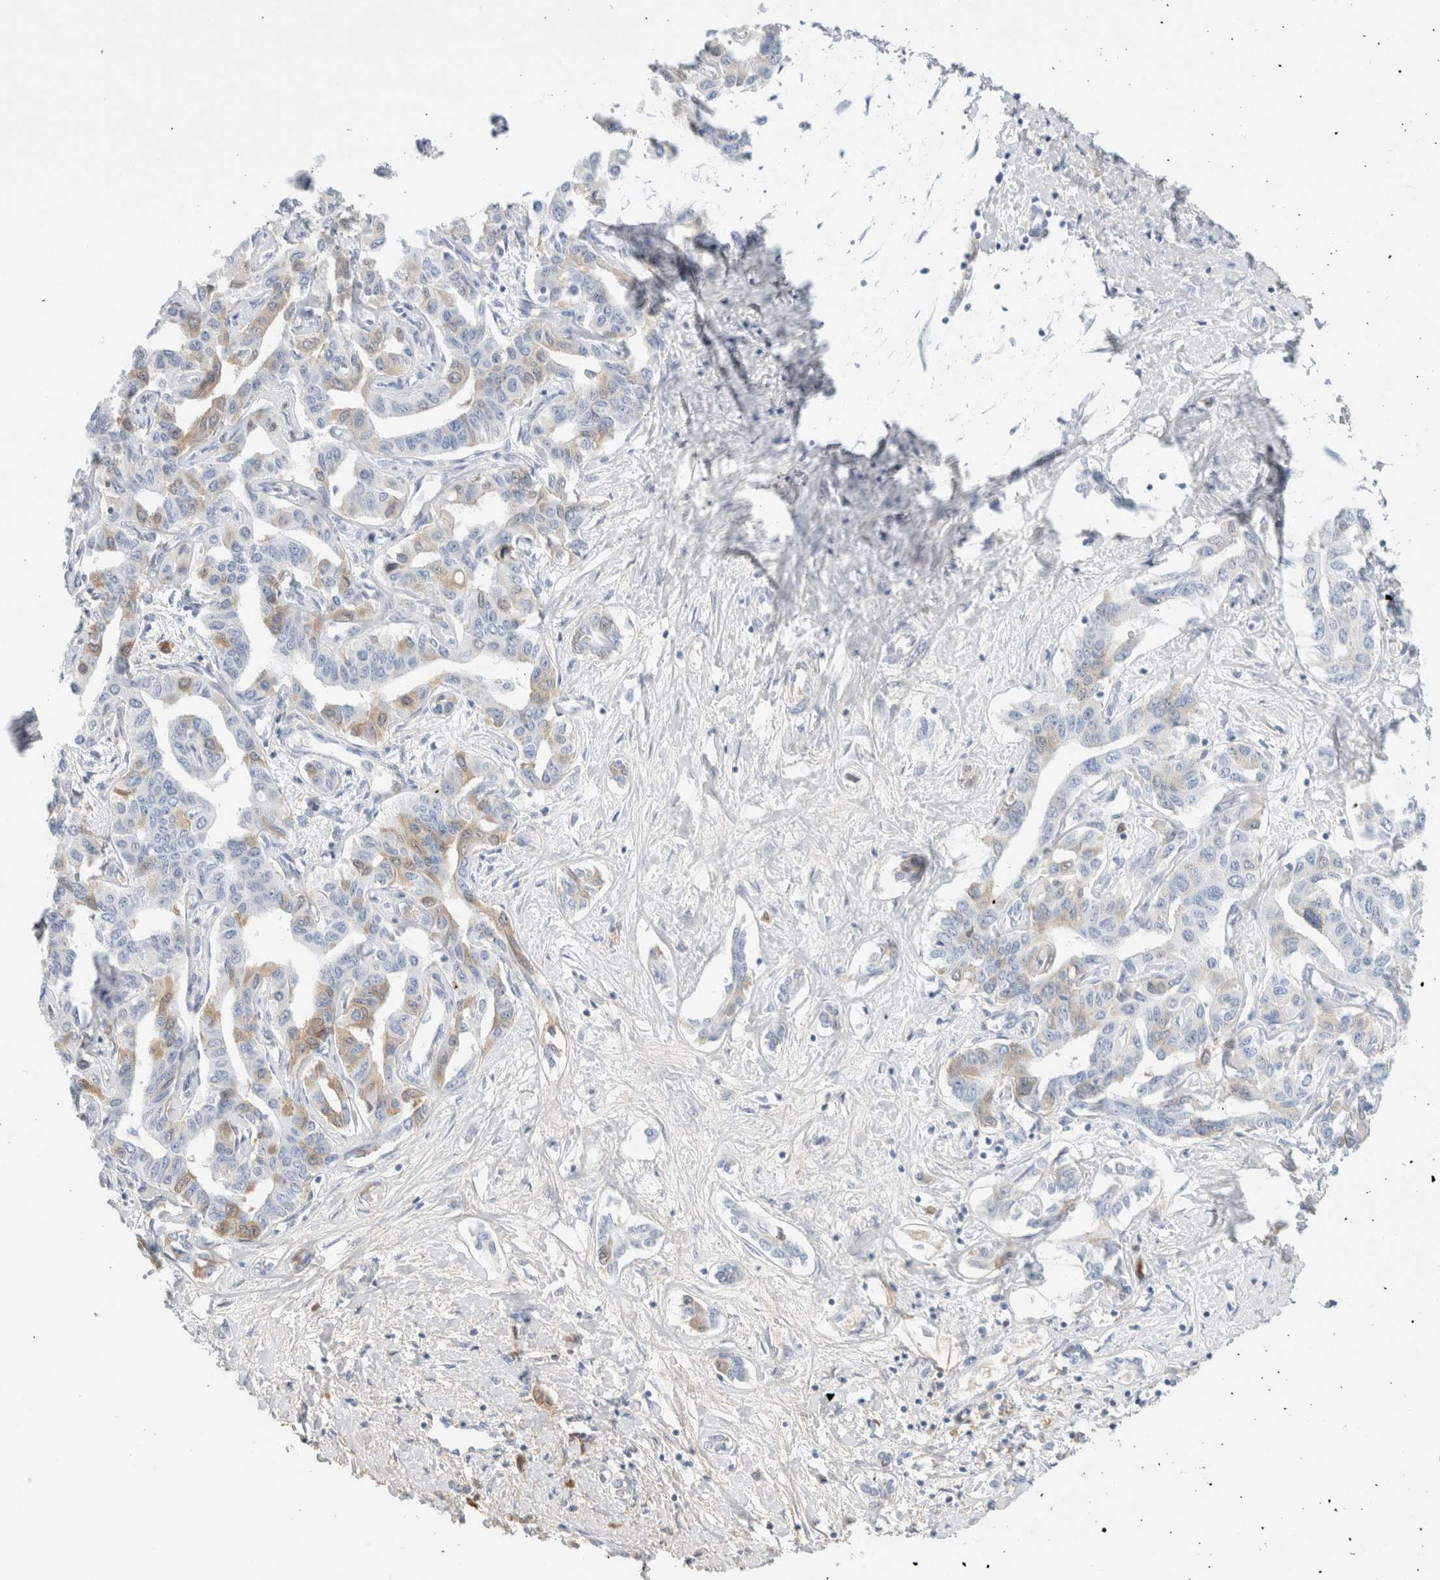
{"staining": {"intensity": "moderate", "quantity": "<25%", "location": "cytoplasmic/membranous"}, "tissue": "liver cancer", "cell_type": "Tumor cells", "image_type": "cancer", "snomed": [{"axis": "morphology", "description": "Cholangiocarcinoma"}, {"axis": "topography", "description": "Liver"}], "caption": "DAB immunohistochemical staining of human liver cancer shows moderate cytoplasmic/membranous protein expression in about <25% of tumor cells.", "gene": "ARG1", "patient": {"sex": "male", "age": 59}}